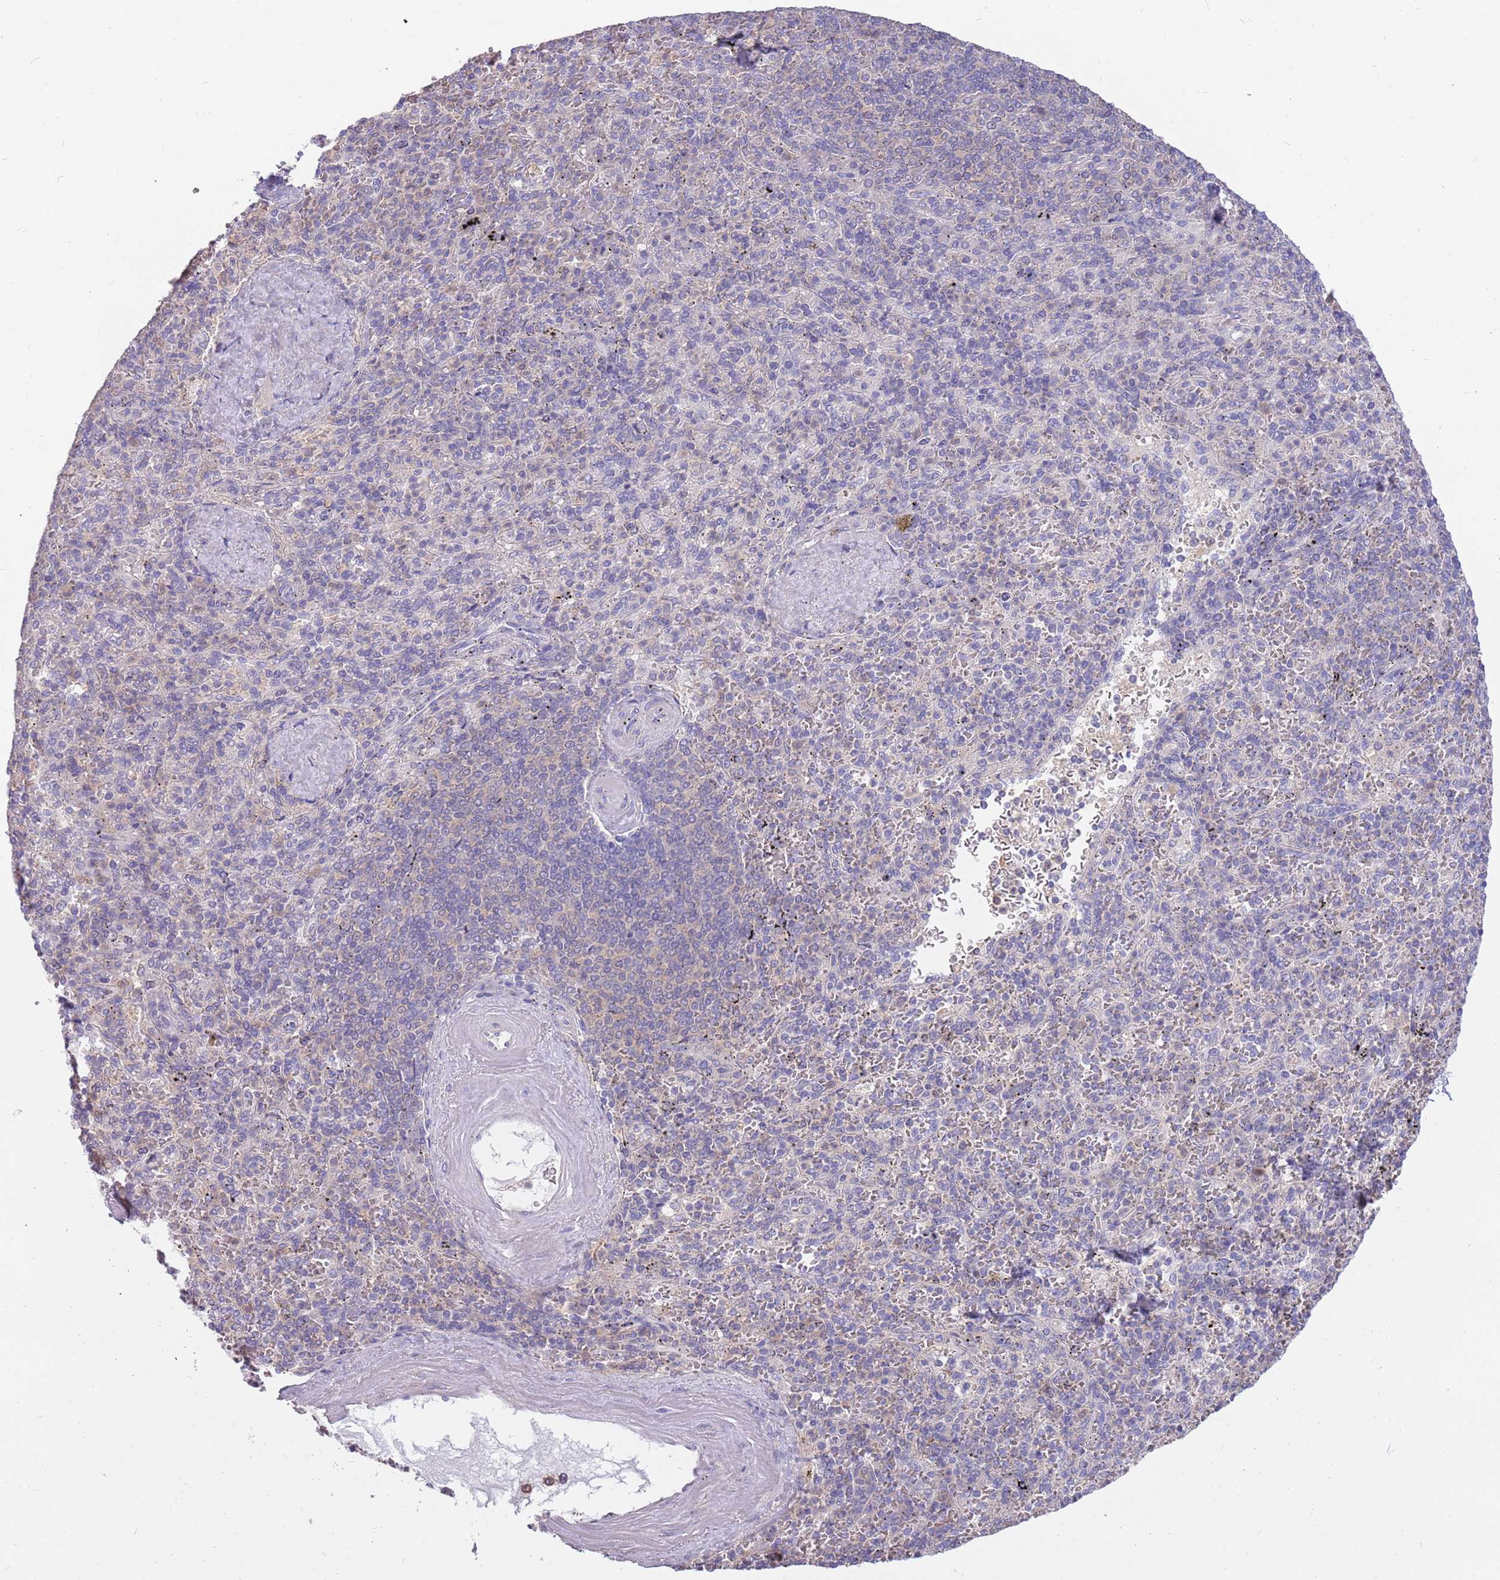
{"staining": {"intensity": "negative", "quantity": "none", "location": "none"}, "tissue": "spleen", "cell_type": "Cells in red pulp", "image_type": "normal", "snomed": [{"axis": "morphology", "description": "Normal tissue, NOS"}, {"axis": "topography", "description": "Spleen"}], "caption": "DAB (3,3'-diaminobenzidine) immunohistochemical staining of normal spleen reveals no significant staining in cells in red pulp.", "gene": "AP5S1", "patient": {"sex": "male", "age": 82}}